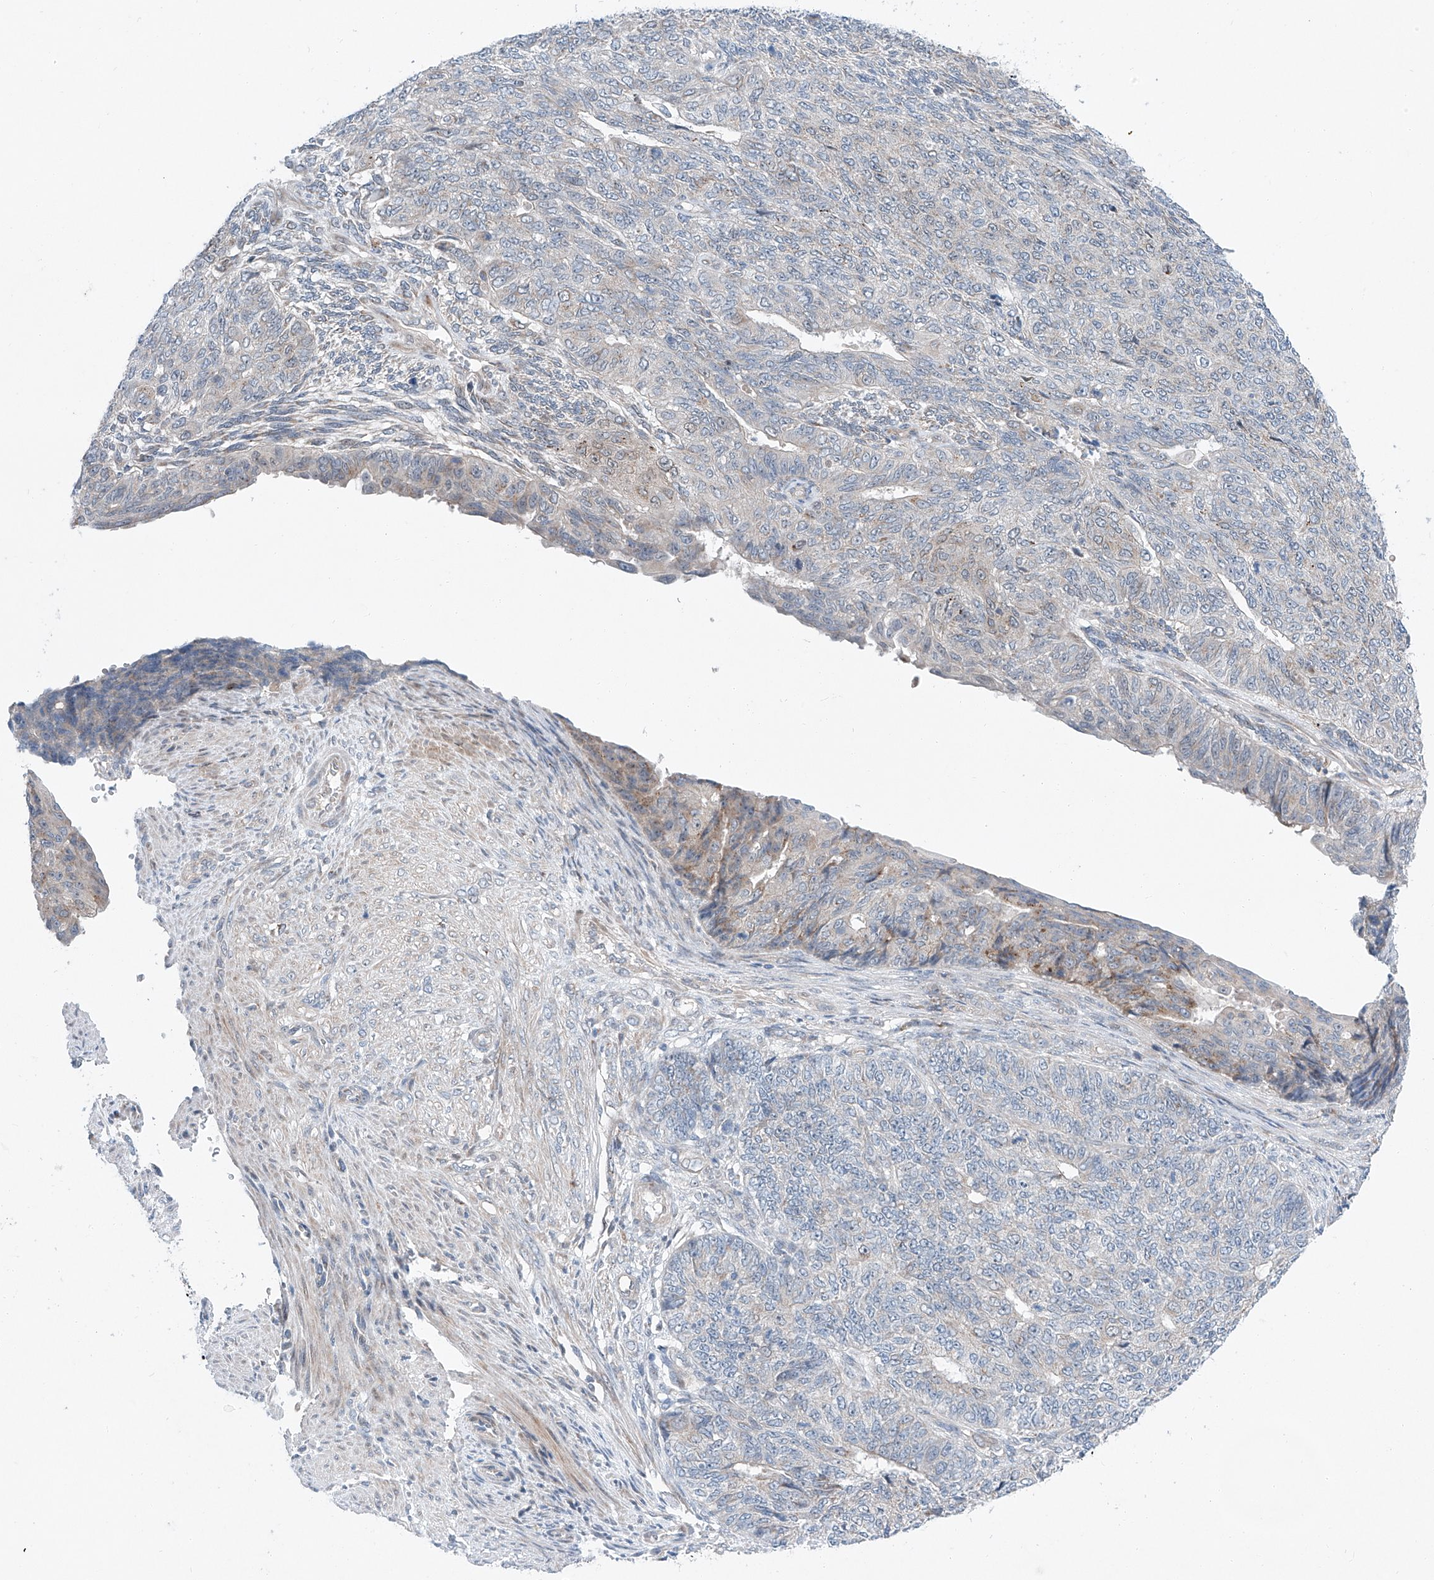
{"staining": {"intensity": "negative", "quantity": "none", "location": "none"}, "tissue": "endometrial cancer", "cell_type": "Tumor cells", "image_type": "cancer", "snomed": [{"axis": "morphology", "description": "Adenocarcinoma, NOS"}, {"axis": "topography", "description": "Endometrium"}], "caption": "DAB immunohistochemical staining of human adenocarcinoma (endometrial) reveals no significant expression in tumor cells.", "gene": "CLDND1", "patient": {"sex": "female", "age": 32}}